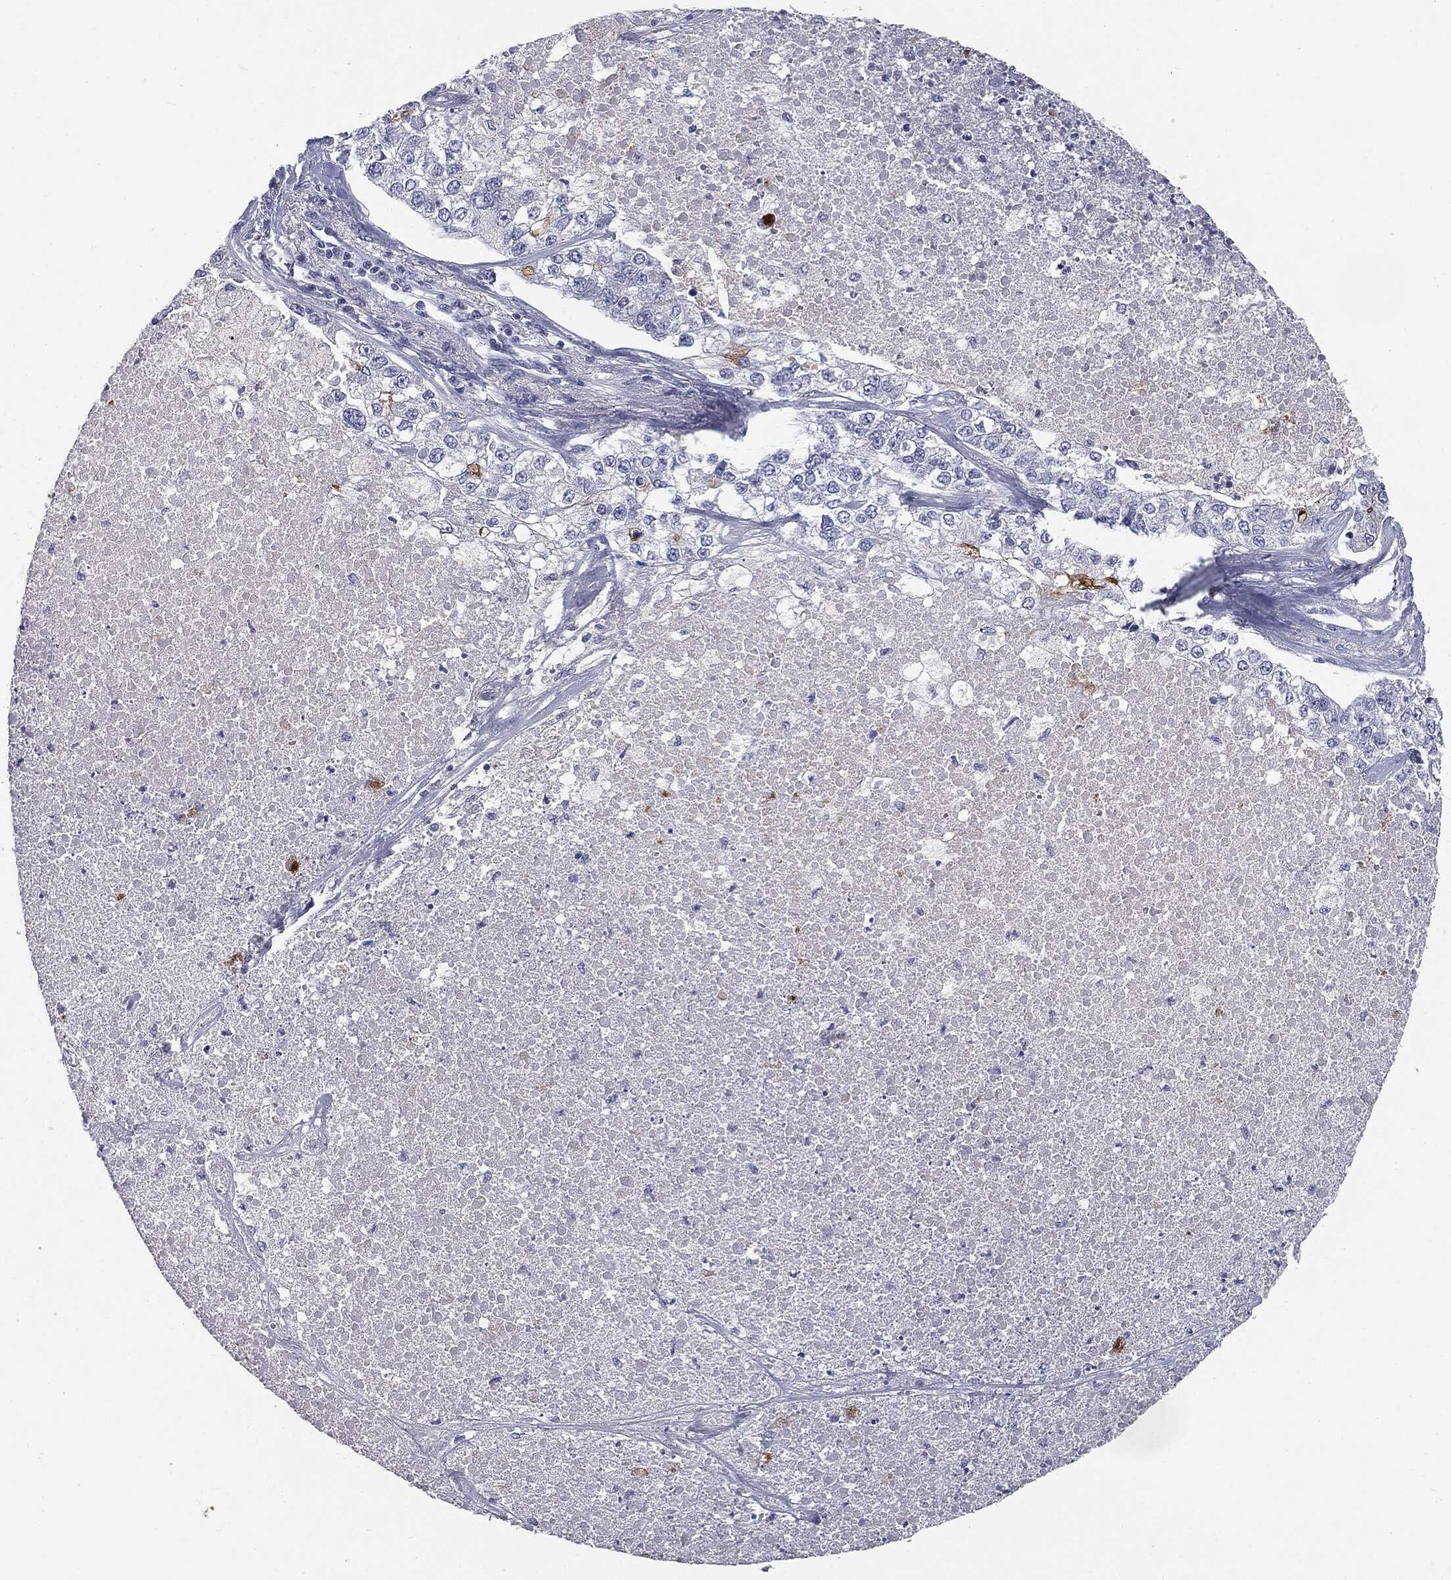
{"staining": {"intensity": "negative", "quantity": "none", "location": "none"}, "tissue": "lung cancer", "cell_type": "Tumor cells", "image_type": "cancer", "snomed": [{"axis": "morphology", "description": "Adenocarcinoma, NOS"}, {"axis": "topography", "description": "Lung"}], "caption": "High magnification brightfield microscopy of lung adenocarcinoma stained with DAB (3,3'-diaminobenzidine) (brown) and counterstained with hematoxylin (blue): tumor cells show no significant positivity.", "gene": "MUC1", "patient": {"sex": "male", "age": 49}}